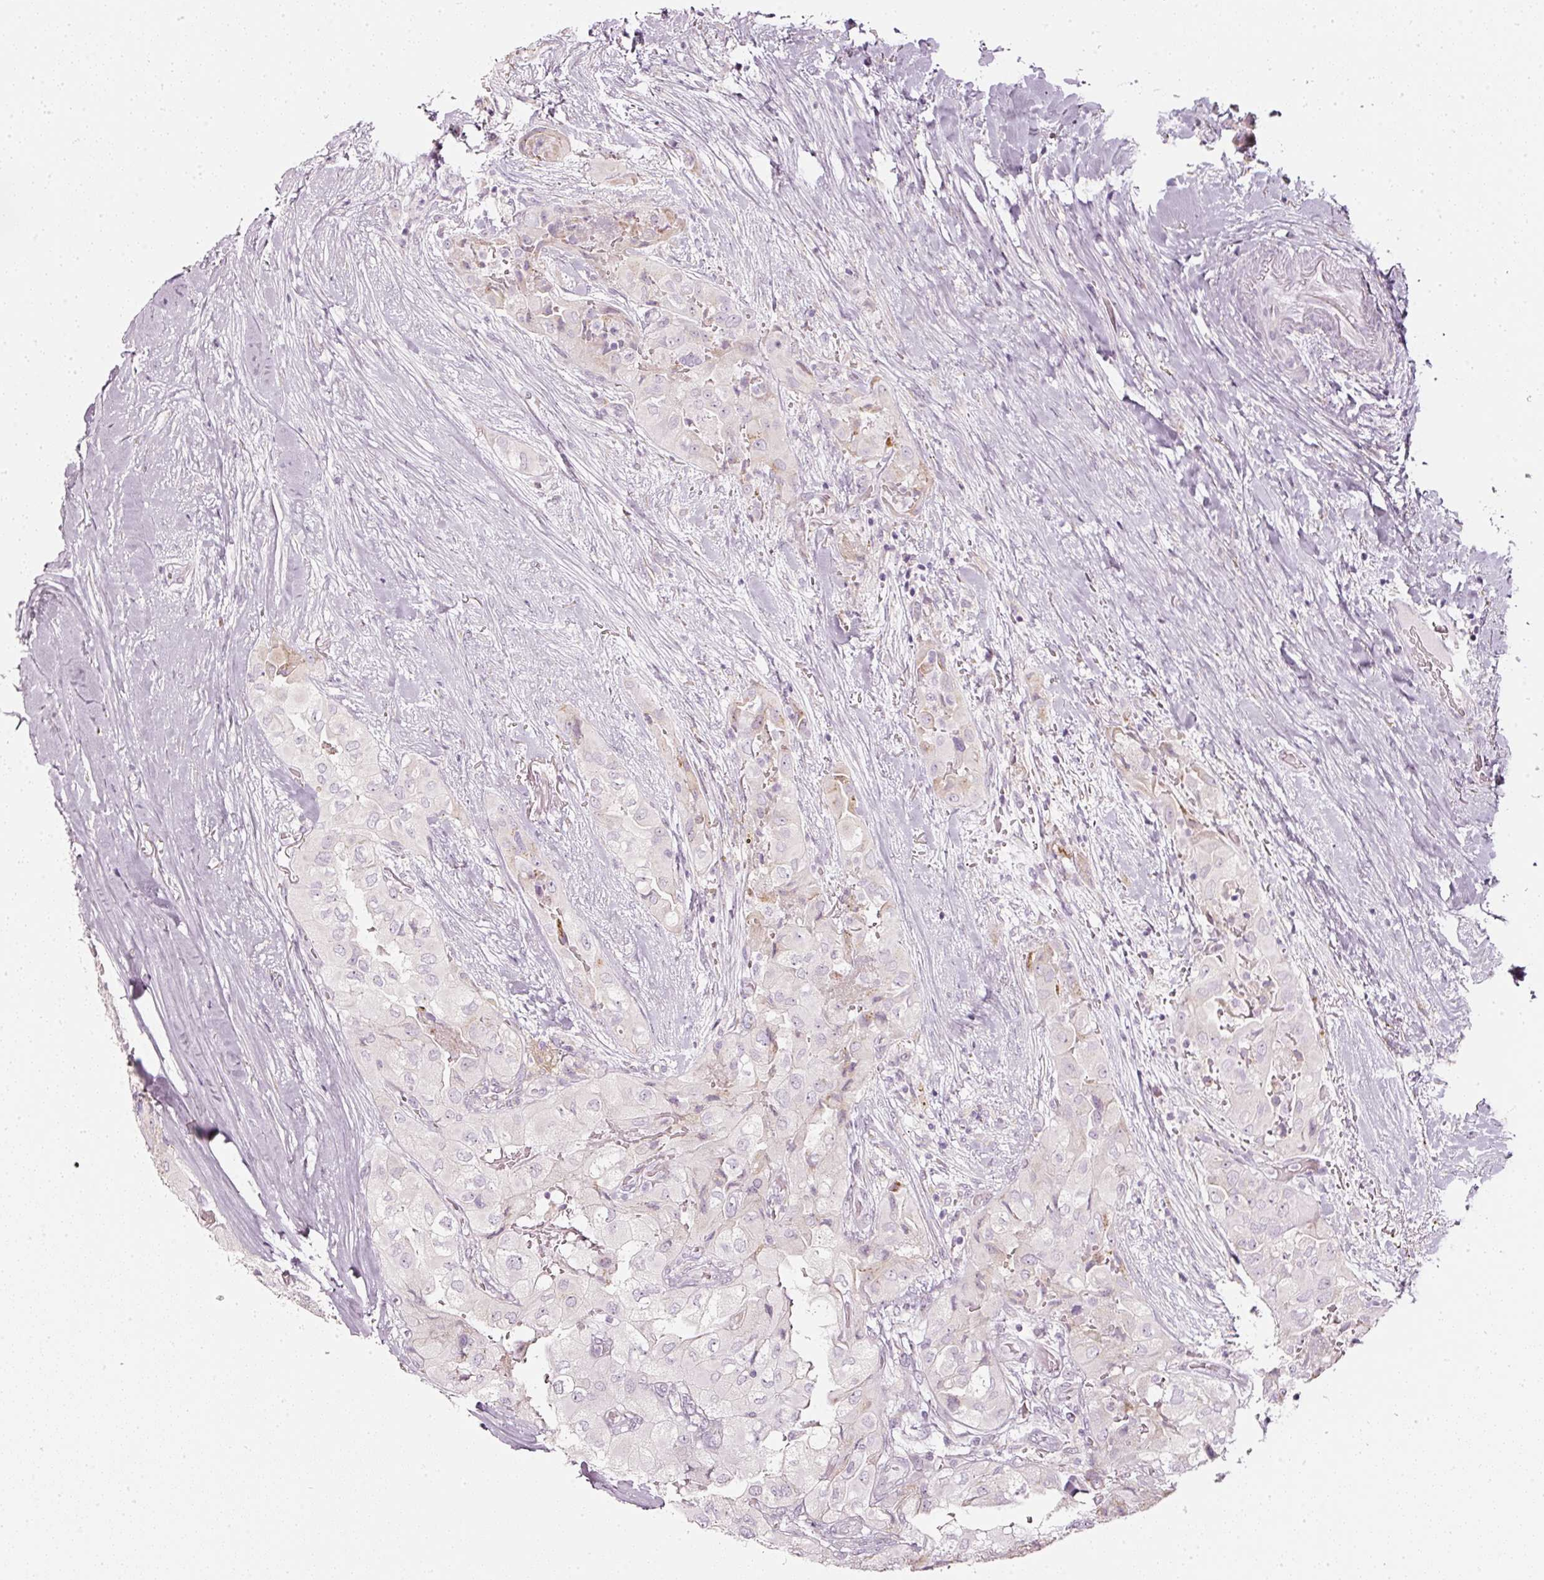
{"staining": {"intensity": "weak", "quantity": "<25%", "location": "cytoplasmic/membranous"}, "tissue": "thyroid cancer", "cell_type": "Tumor cells", "image_type": "cancer", "snomed": [{"axis": "morphology", "description": "Normal tissue, NOS"}, {"axis": "morphology", "description": "Papillary adenocarcinoma, NOS"}, {"axis": "topography", "description": "Thyroid gland"}], "caption": "An image of human thyroid cancer (papillary adenocarcinoma) is negative for staining in tumor cells. (Brightfield microscopy of DAB IHC at high magnification).", "gene": "SDF4", "patient": {"sex": "female", "age": 59}}